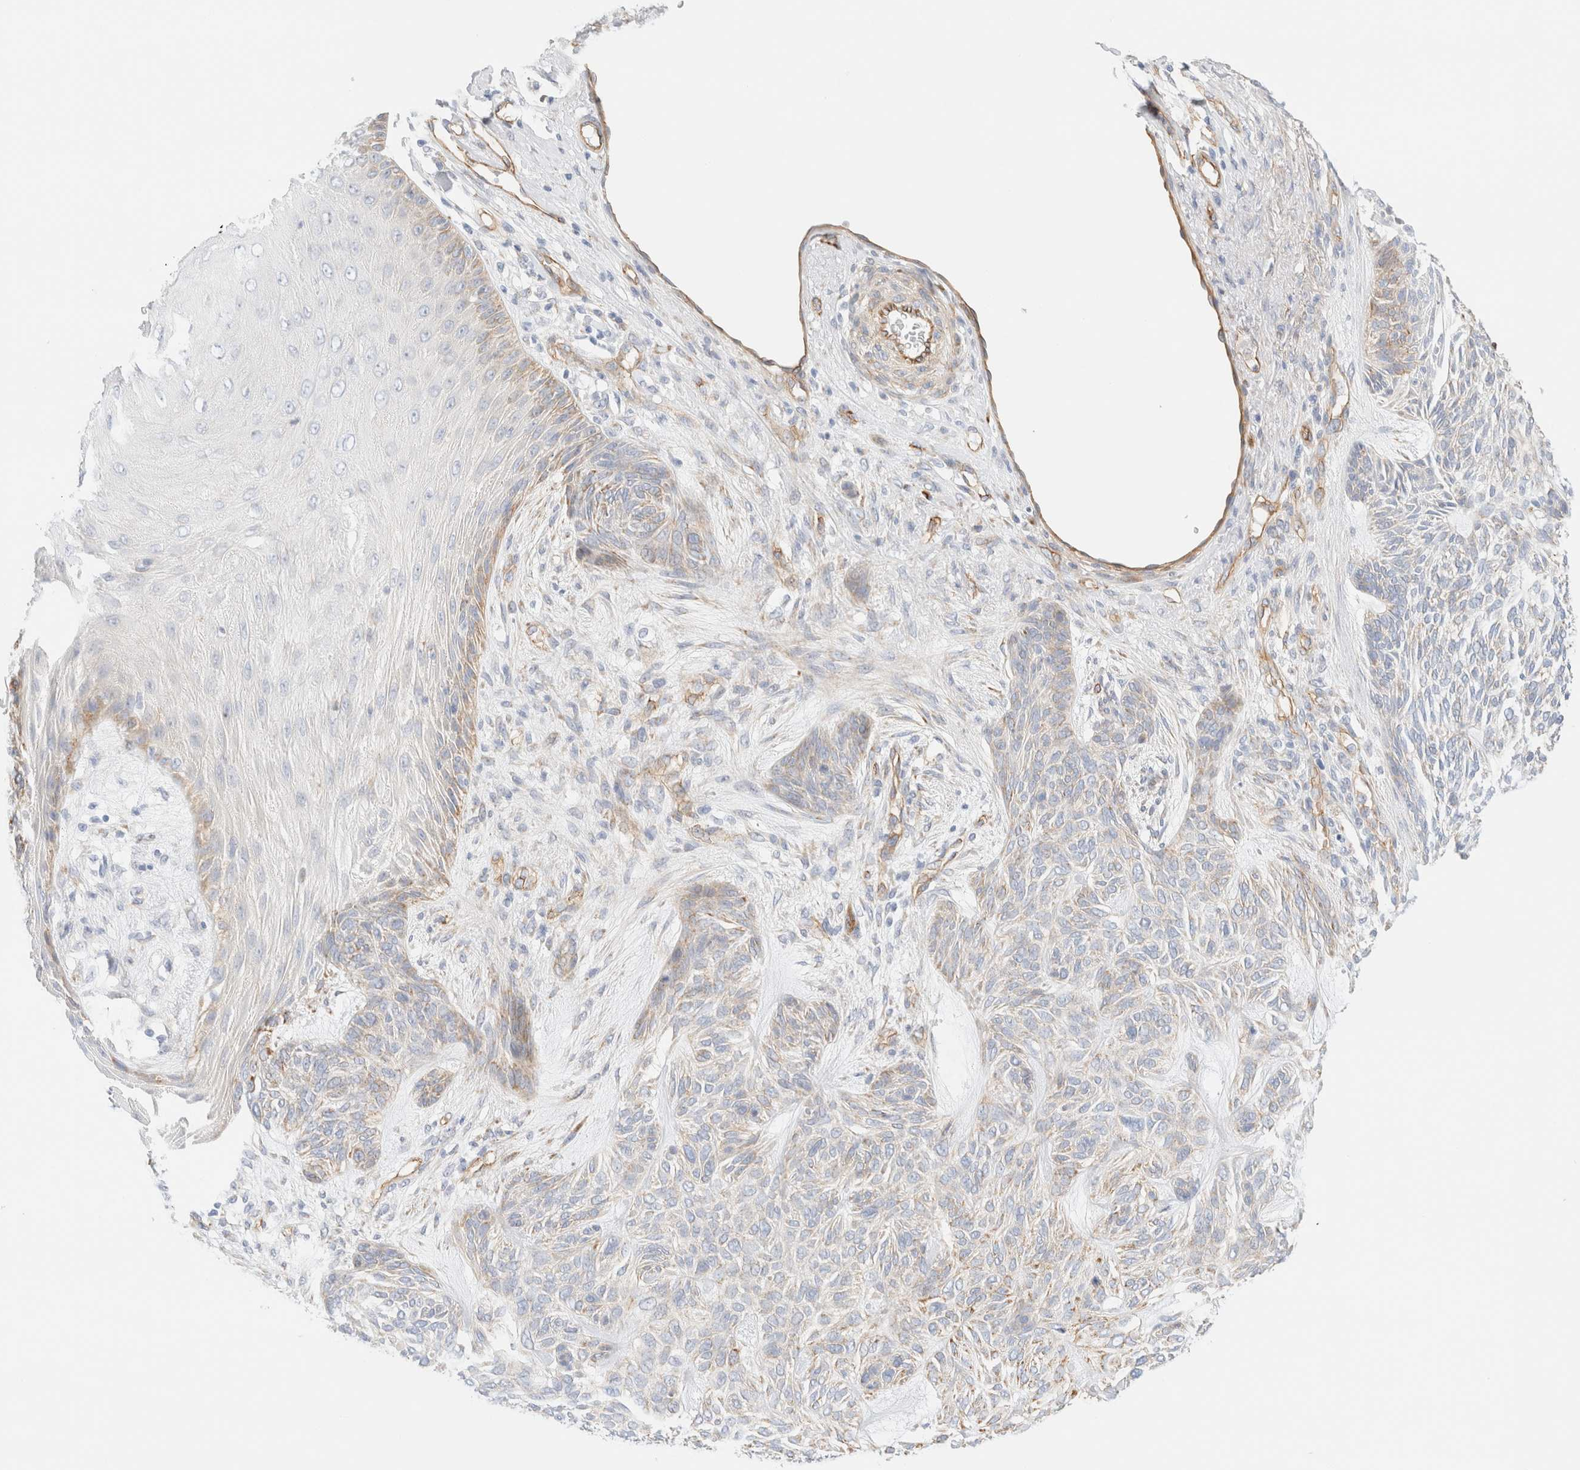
{"staining": {"intensity": "moderate", "quantity": "<25%", "location": "cytoplasmic/membranous"}, "tissue": "skin cancer", "cell_type": "Tumor cells", "image_type": "cancer", "snomed": [{"axis": "morphology", "description": "Basal cell carcinoma"}, {"axis": "topography", "description": "Skin"}], "caption": "An immunohistochemistry (IHC) image of neoplastic tissue is shown. Protein staining in brown labels moderate cytoplasmic/membranous positivity in skin basal cell carcinoma within tumor cells.", "gene": "CYB5R4", "patient": {"sex": "male", "age": 55}}